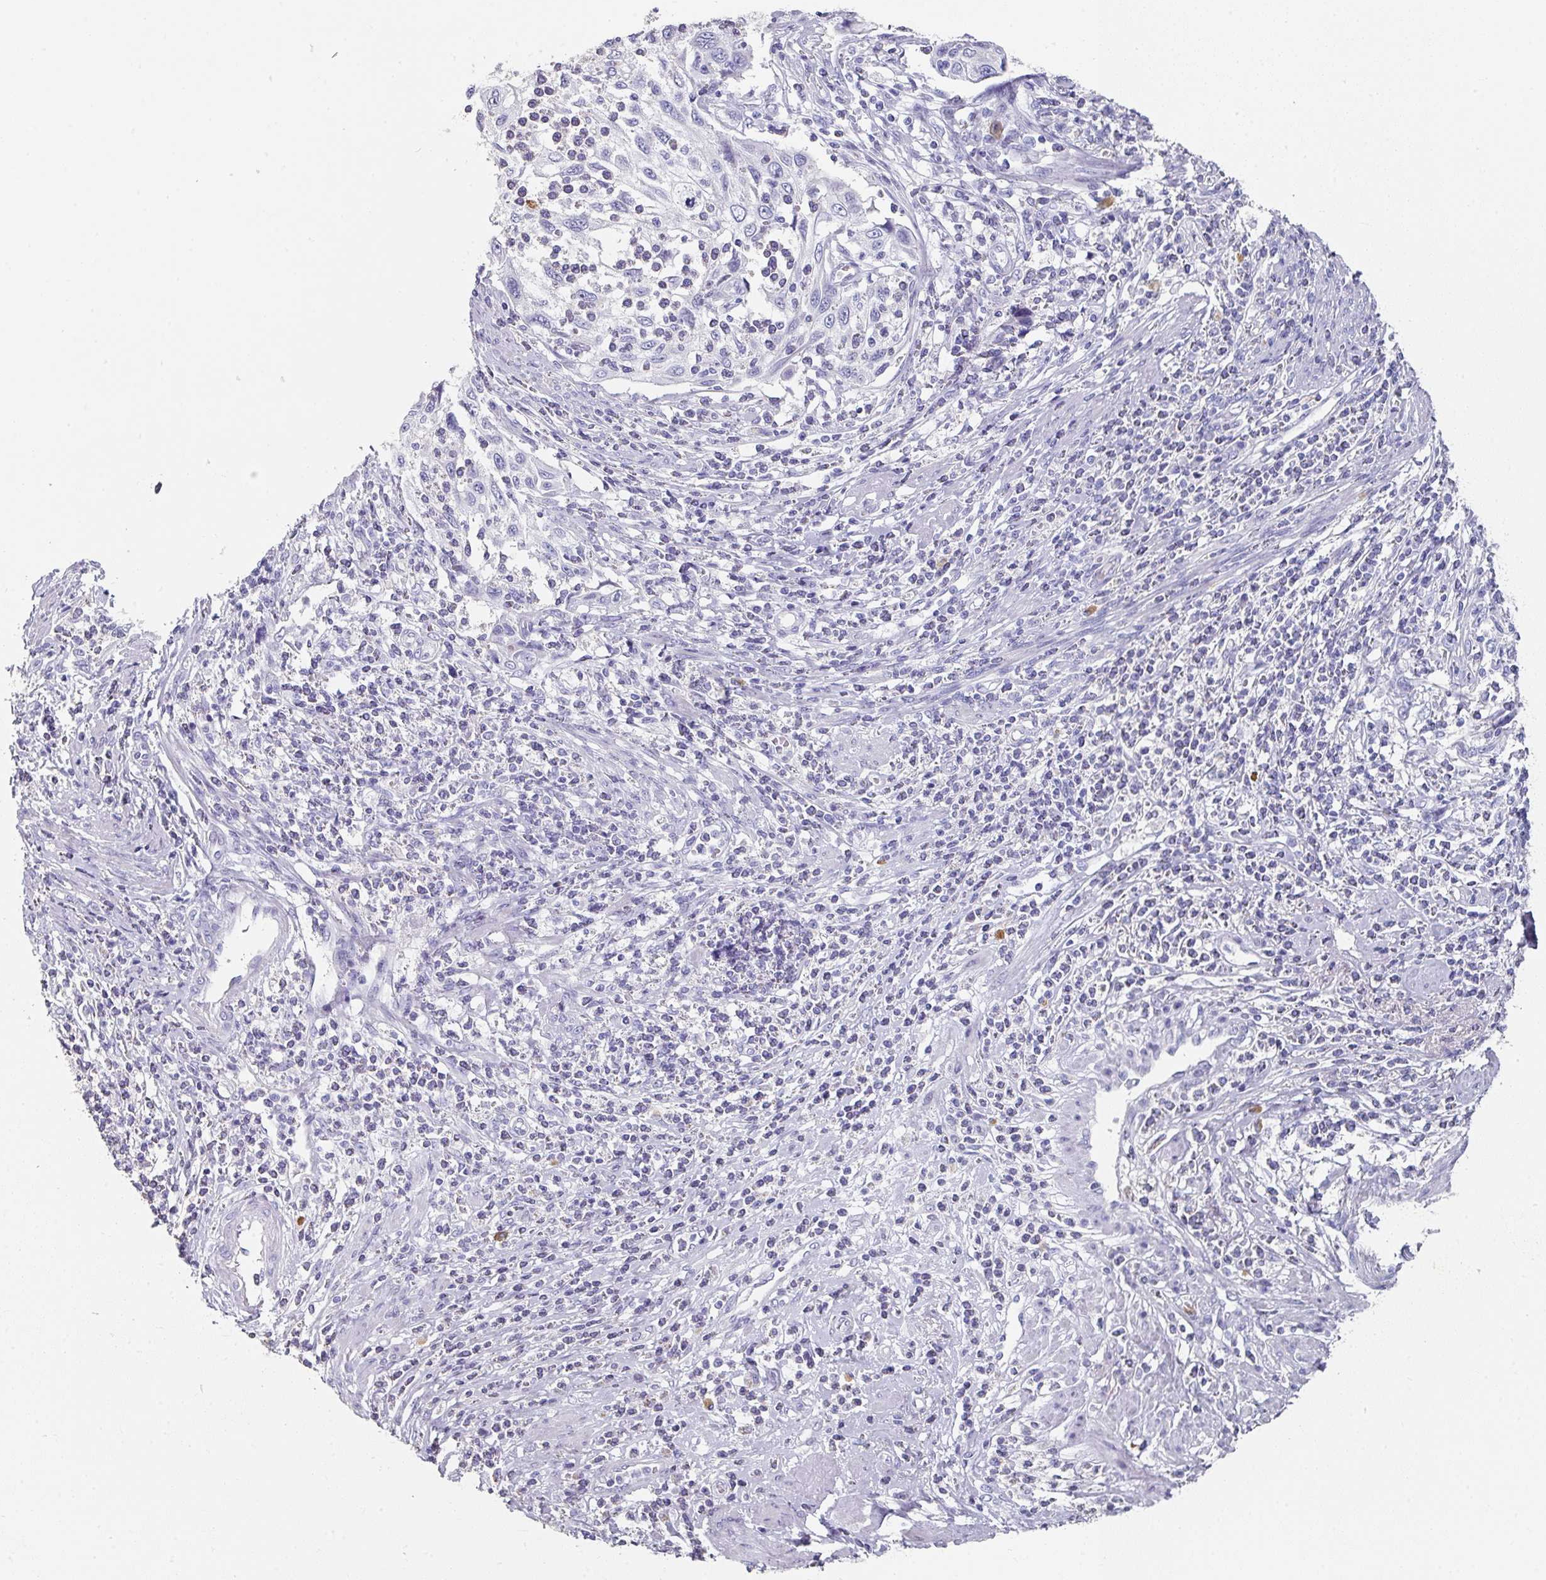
{"staining": {"intensity": "negative", "quantity": "none", "location": "none"}, "tissue": "cervical cancer", "cell_type": "Tumor cells", "image_type": "cancer", "snomed": [{"axis": "morphology", "description": "Squamous cell carcinoma, NOS"}, {"axis": "topography", "description": "Cervix"}], "caption": "This photomicrograph is of cervical cancer (squamous cell carcinoma) stained with immunohistochemistry to label a protein in brown with the nuclei are counter-stained blue. There is no positivity in tumor cells.", "gene": "SETBP1", "patient": {"sex": "female", "age": 70}}